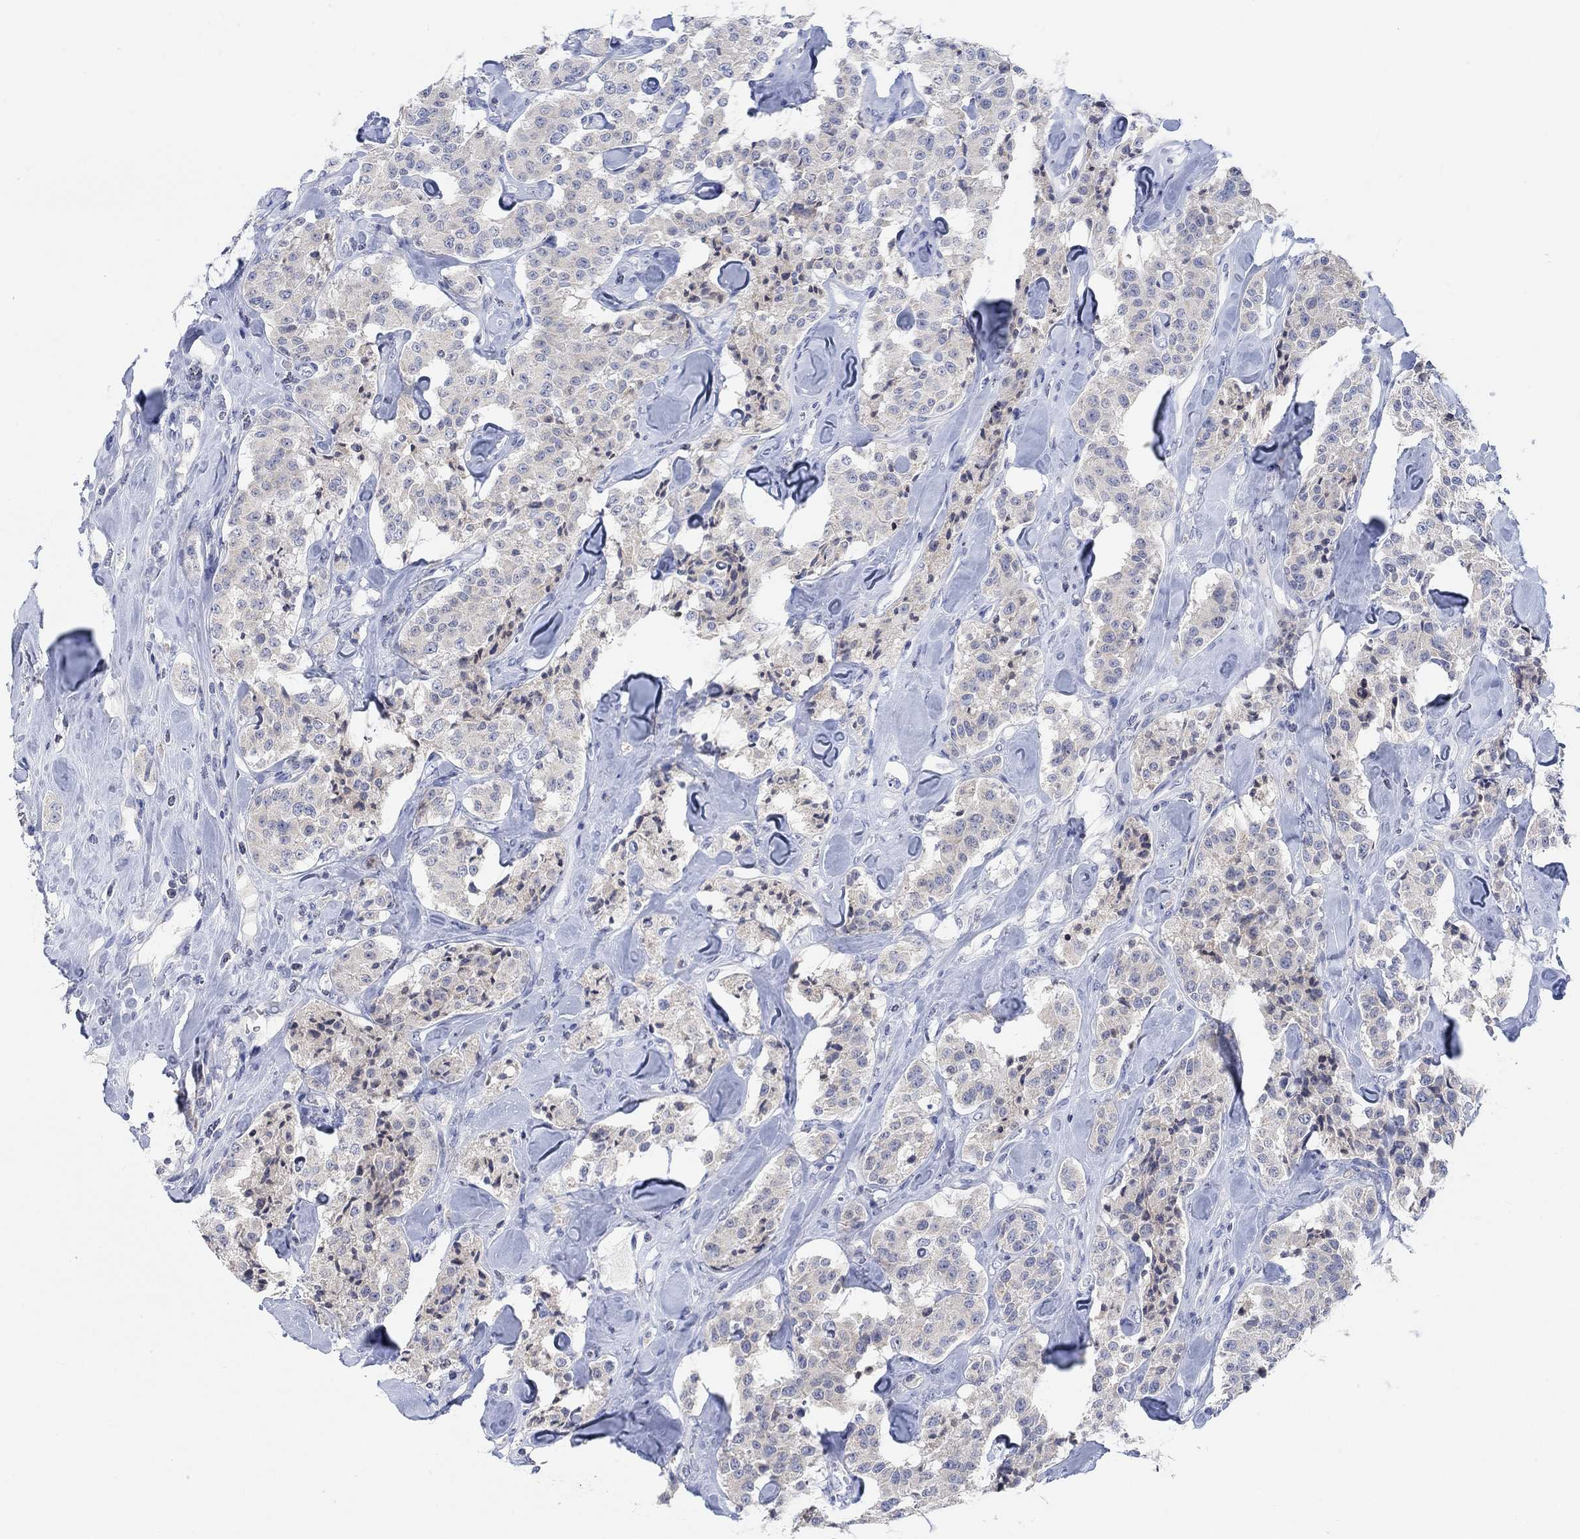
{"staining": {"intensity": "negative", "quantity": "none", "location": "none"}, "tissue": "carcinoid", "cell_type": "Tumor cells", "image_type": "cancer", "snomed": [{"axis": "morphology", "description": "Carcinoid, malignant, NOS"}, {"axis": "topography", "description": "Pancreas"}], "caption": "Tumor cells show no significant protein positivity in carcinoid.", "gene": "ATP6V1E2", "patient": {"sex": "male", "age": 41}}